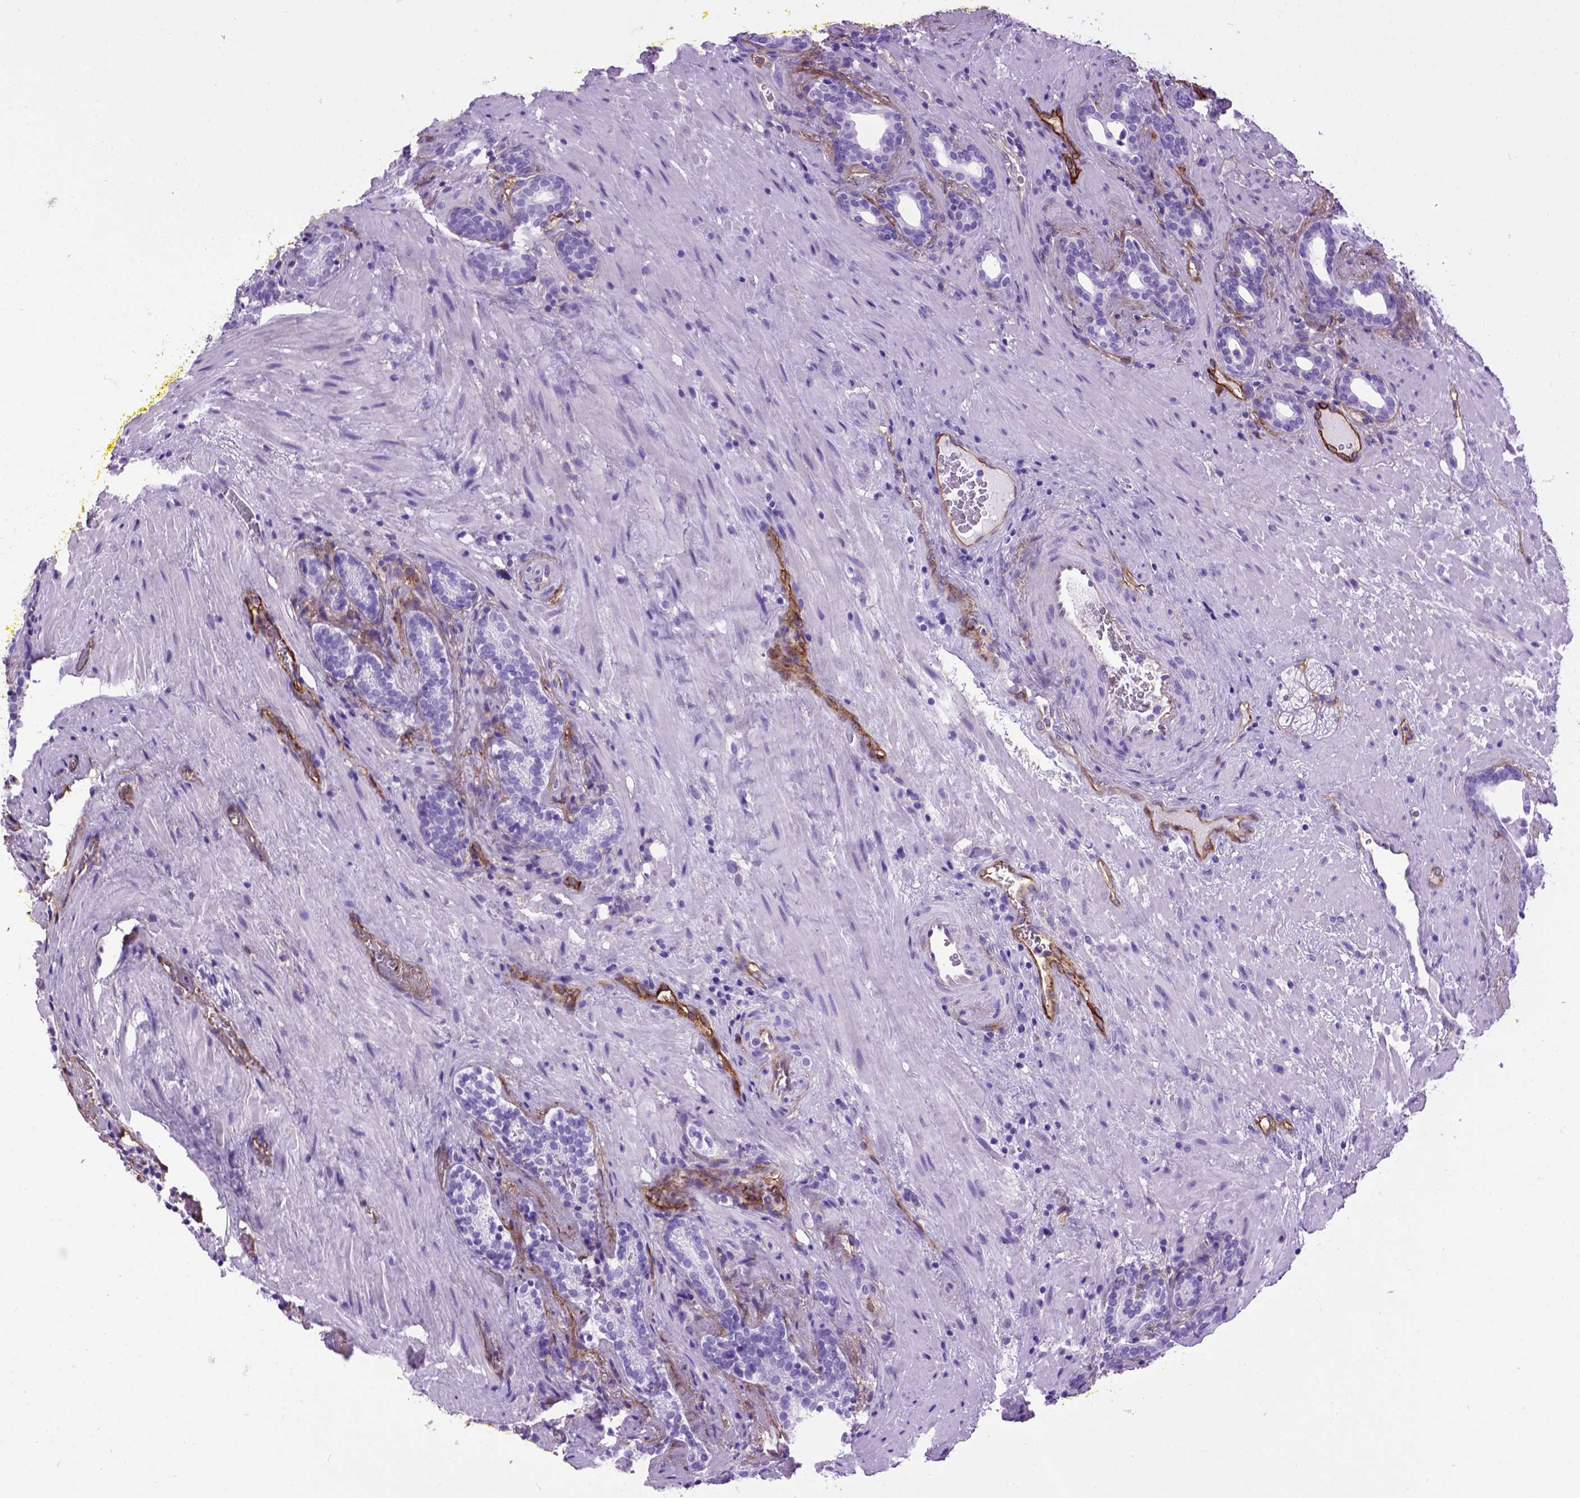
{"staining": {"intensity": "negative", "quantity": "none", "location": "none"}, "tissue": "prostate cancer", "cell_type": "Tumor cells", "image_type": "cancer", "snomed": [{"axis": "morphology", "description": "Adenocarcinoma, NOS"}, {"axis": "topography", "description": "Prostate"}], "caption": "Immunohistochemistry (IHC) histopathology image of neoplastic tissue: prostate cancer stained with DAB (3,3'-diaminobenzidine) demonstrates no significant protein positivity in tumor cells. (DAB immunohistochemistry with hematoxylin counter stain).", "gene": "ENG", "patient": {"sex": "male", "age": 66}}